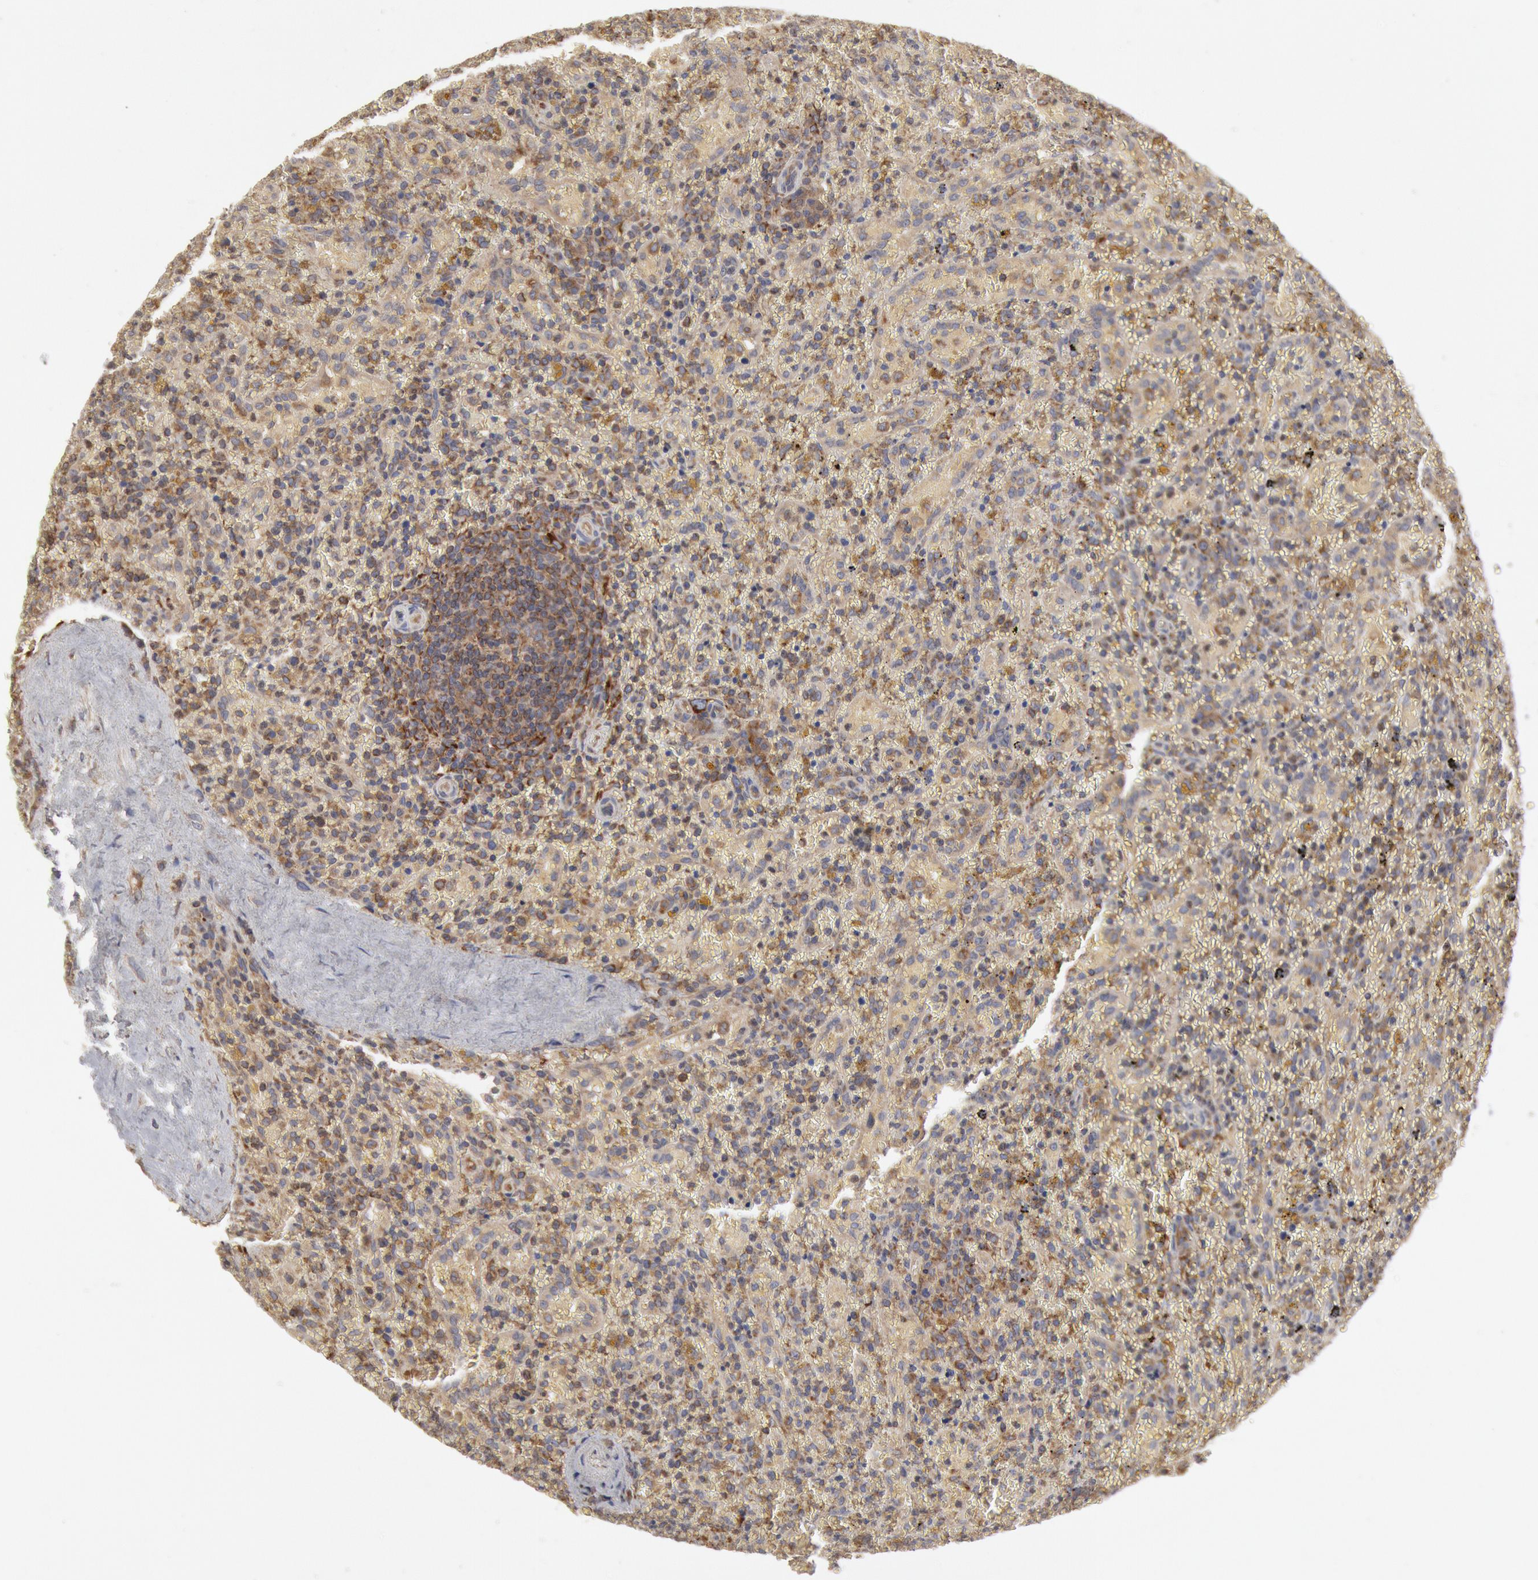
{"staining": {"intensity": "moderate", "quantity": "25%-75%", "location": "cytoplasmic/membranous"}, "tissue": "lymphoma", "cell_type": "Tumor cells", "image_type": "cancer", "snomed": [{"axis": "morphology", "description": "Malignant lymphoma, non-Hodgkin's type, High grade"}, {"axis": "topography", "description": "Spleen"}, {"axis": "topography", "description": "Lymph node"}], "caption": "High-grade malignant lymphoma, non-Hodgkin's type tissue displays moderate cytoplasmic/membranous expression in about 25%-75% of tumor cells, visualized by immunohistochemistry. (DAB IHC, brown staining for protein, blue staining for nuclei).", "gene": "OSBPL8", "patient": {"sex": "female", "age": 70}}